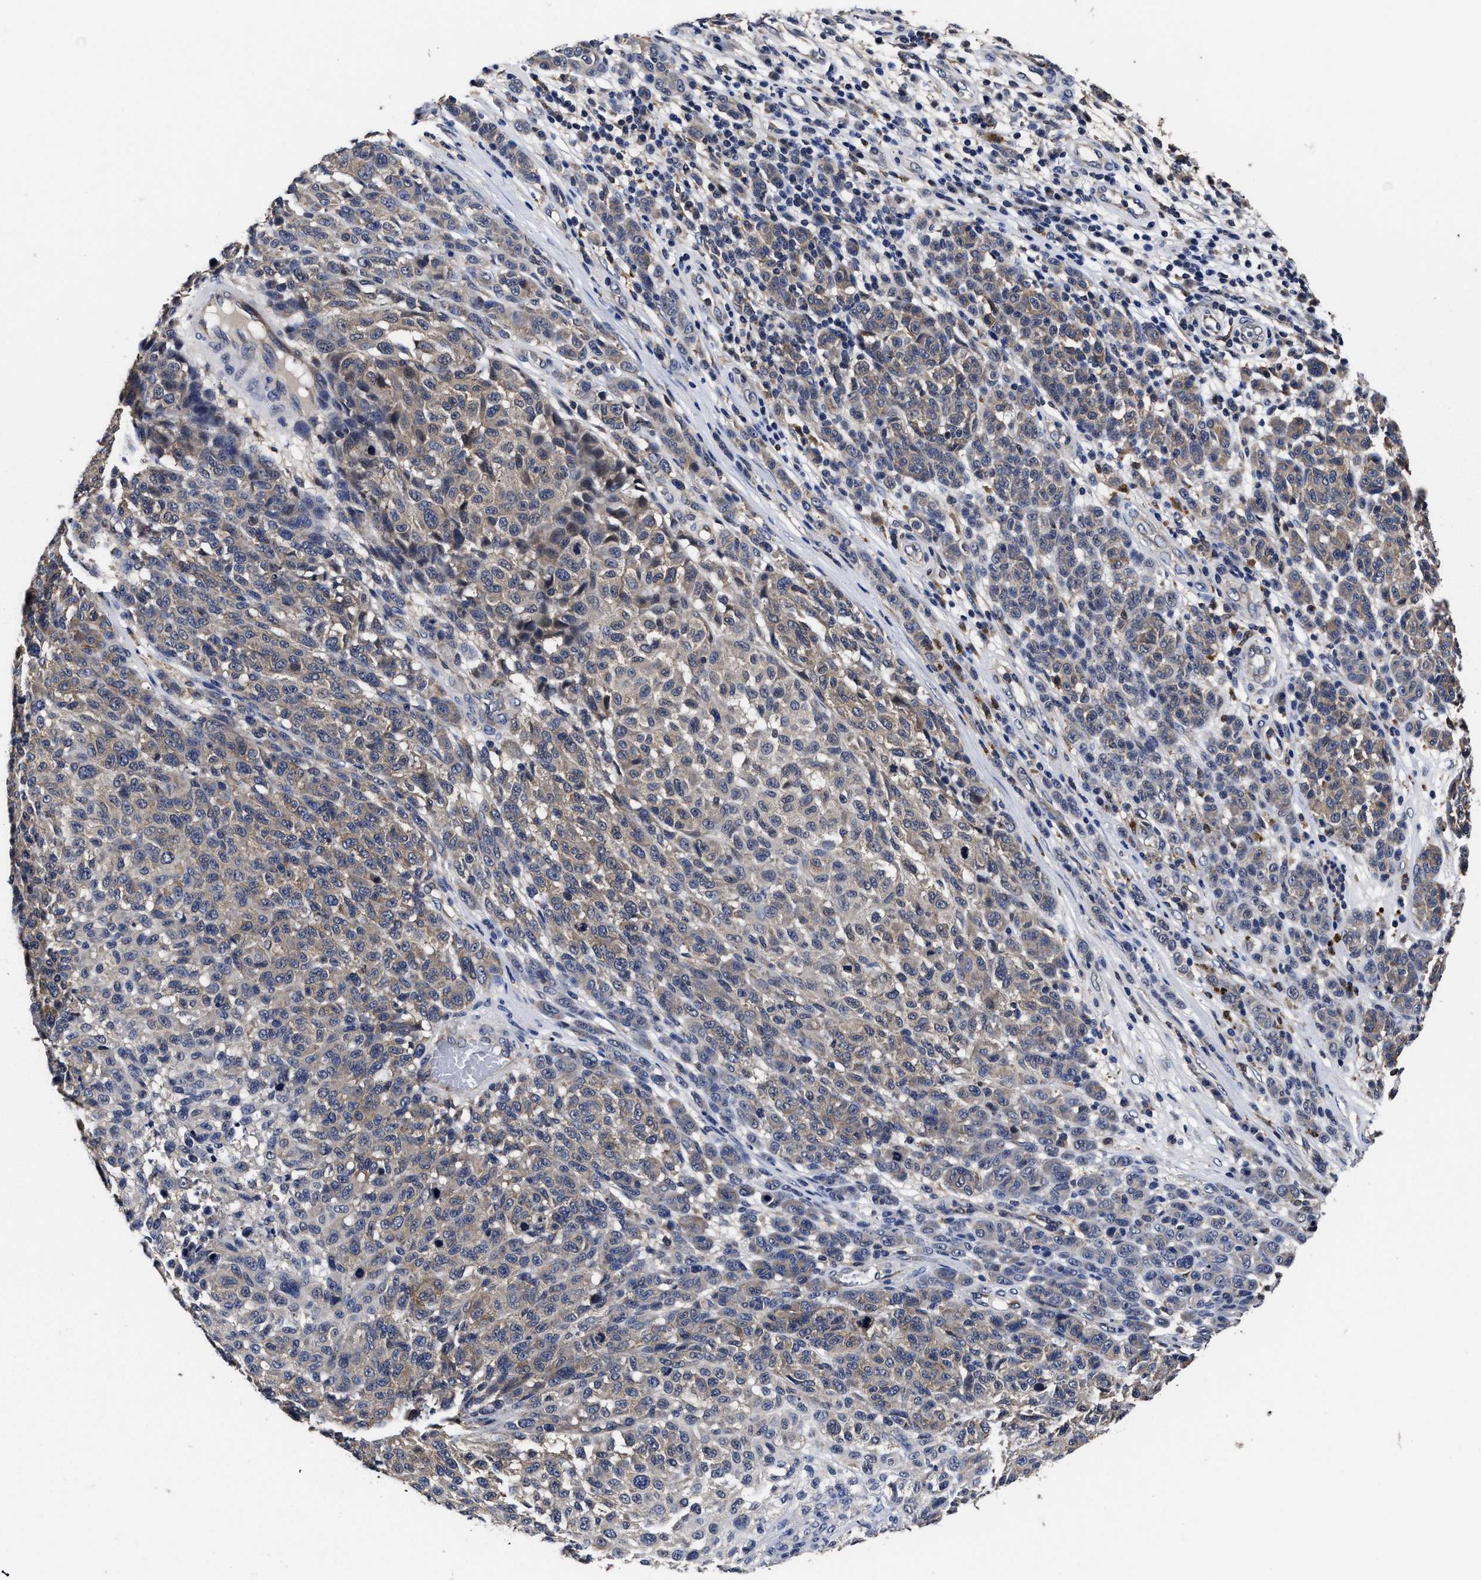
{"staining": {"intensity": "weak", "quantity": ">75%", "location": "cytoplasmic/membranous"}, "tissue": "melanoma", "cell_type": "Tumor cells", "image_type": "cancer", "snomed": [{"axis": "morphology", "description": "Malignant melanoma, NOS"}, {"axis": "topography", "description": "Skin"}], "caption": "Immunohistochemical staining of melanoma shows low levels of weak cytoplasmic/membranous protein staining in about >75% of tumor cells.", "gene": "SOCS5", "patient": {"sex": "male", "age": 59}}